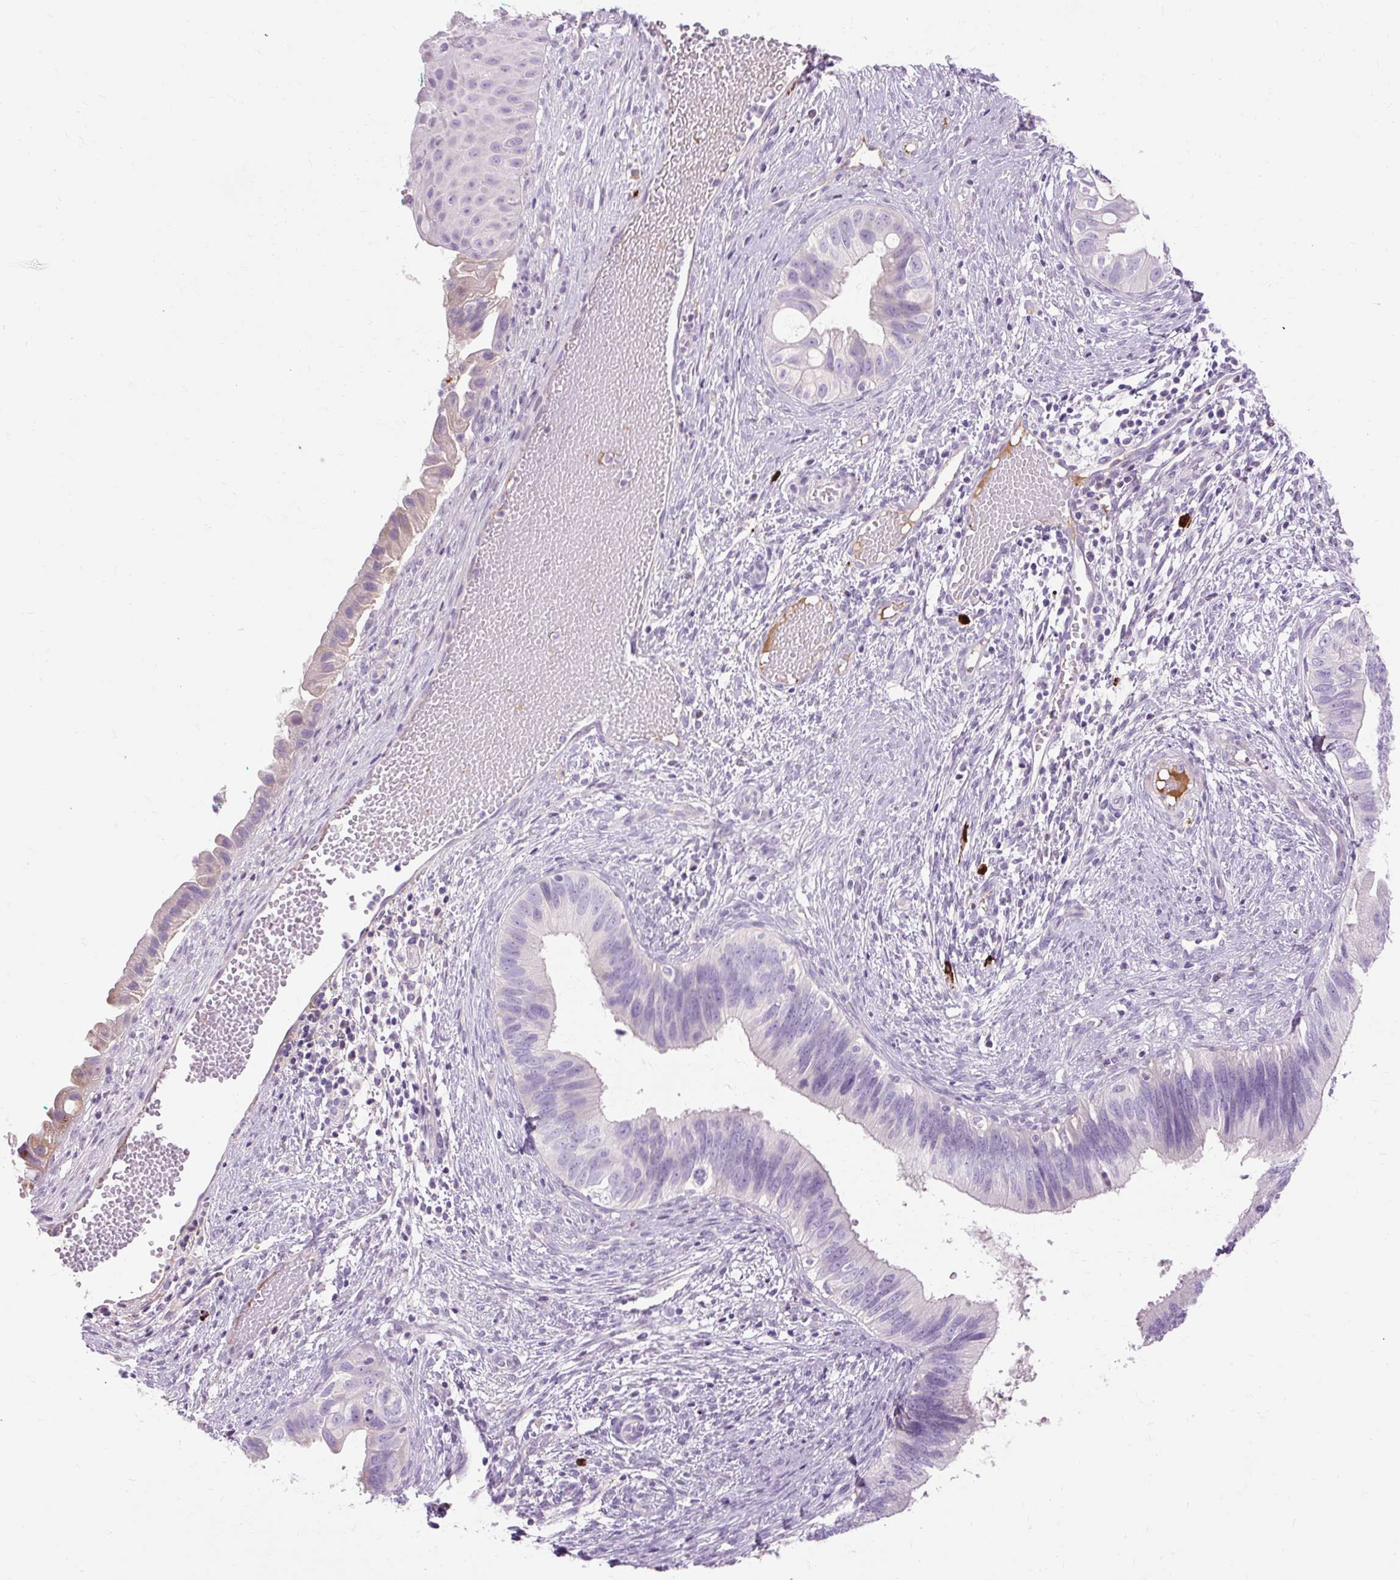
{"staining": {"intensity": "moderate", "quantity": "<25%", "location": "cytoplasmic/membranous"}, "tissue": "cervical cancer", "cell_type": "Tumor cells", "image_type": "cancer", "snomed": [{"axis": "morphology", "description": "Adenocarcinoma, NOS"}, {"axis": "topography", "description": "Cervix"}], "caption": "Immunohistochemistry staining of adenocarcinoma (cervical), which reveals low levels of moderate cytoplasmic/membranous expression in approximately <25% of tumor cells indicating moderate cytoplasmic/membranous protein staining. The staining was performed using DAB (3,3'-diaminobenzidine) (brown) for protein detection and nuclei were counterstained in hematoxylin (blue).", "gene": "ARRDC2", "patient": {"sex": "female", "age": 42}}